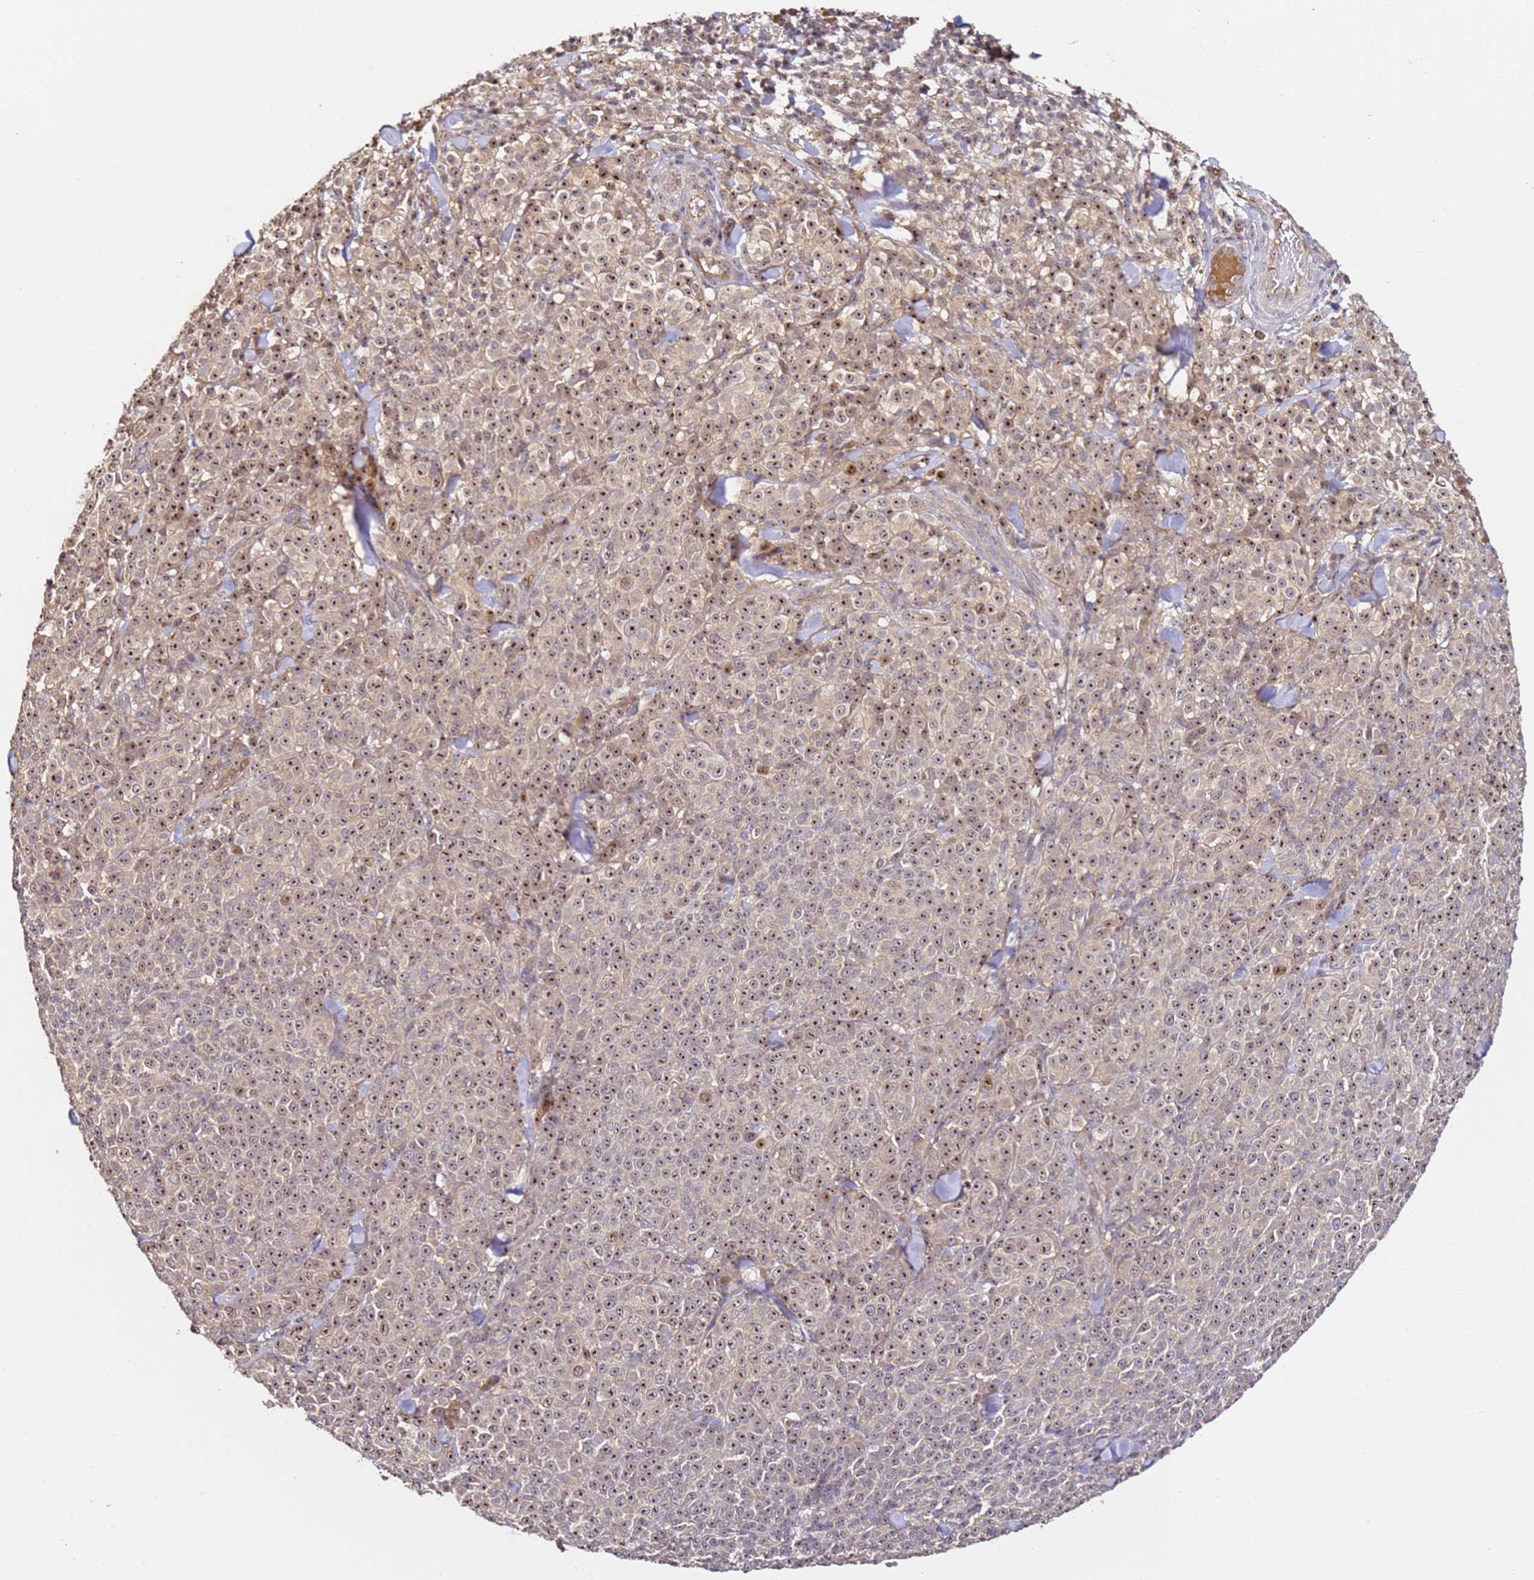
{"staining": {"intensity": "moderate", "quantity": ">75%", "location": "nuclear"}, "tissue": "melanoma", "cell_type": "Tumor cells", "image_type": "cancer", "snomed": [{"axis": "morphology", "description": "Normal tissue, NOS"}, {"axis": "morphology", "description": "Malignant melanoma, NOS"}, {"axis": "topography", "description": "Skin"}], "caption": "Immunohistochemistry (IHC) of human melanoma shows medium levels of moderate nuclear positivity in about >75% of tumor cells.", "gene": "DDX27", "patient": {"sex": "female", "age": 34}}